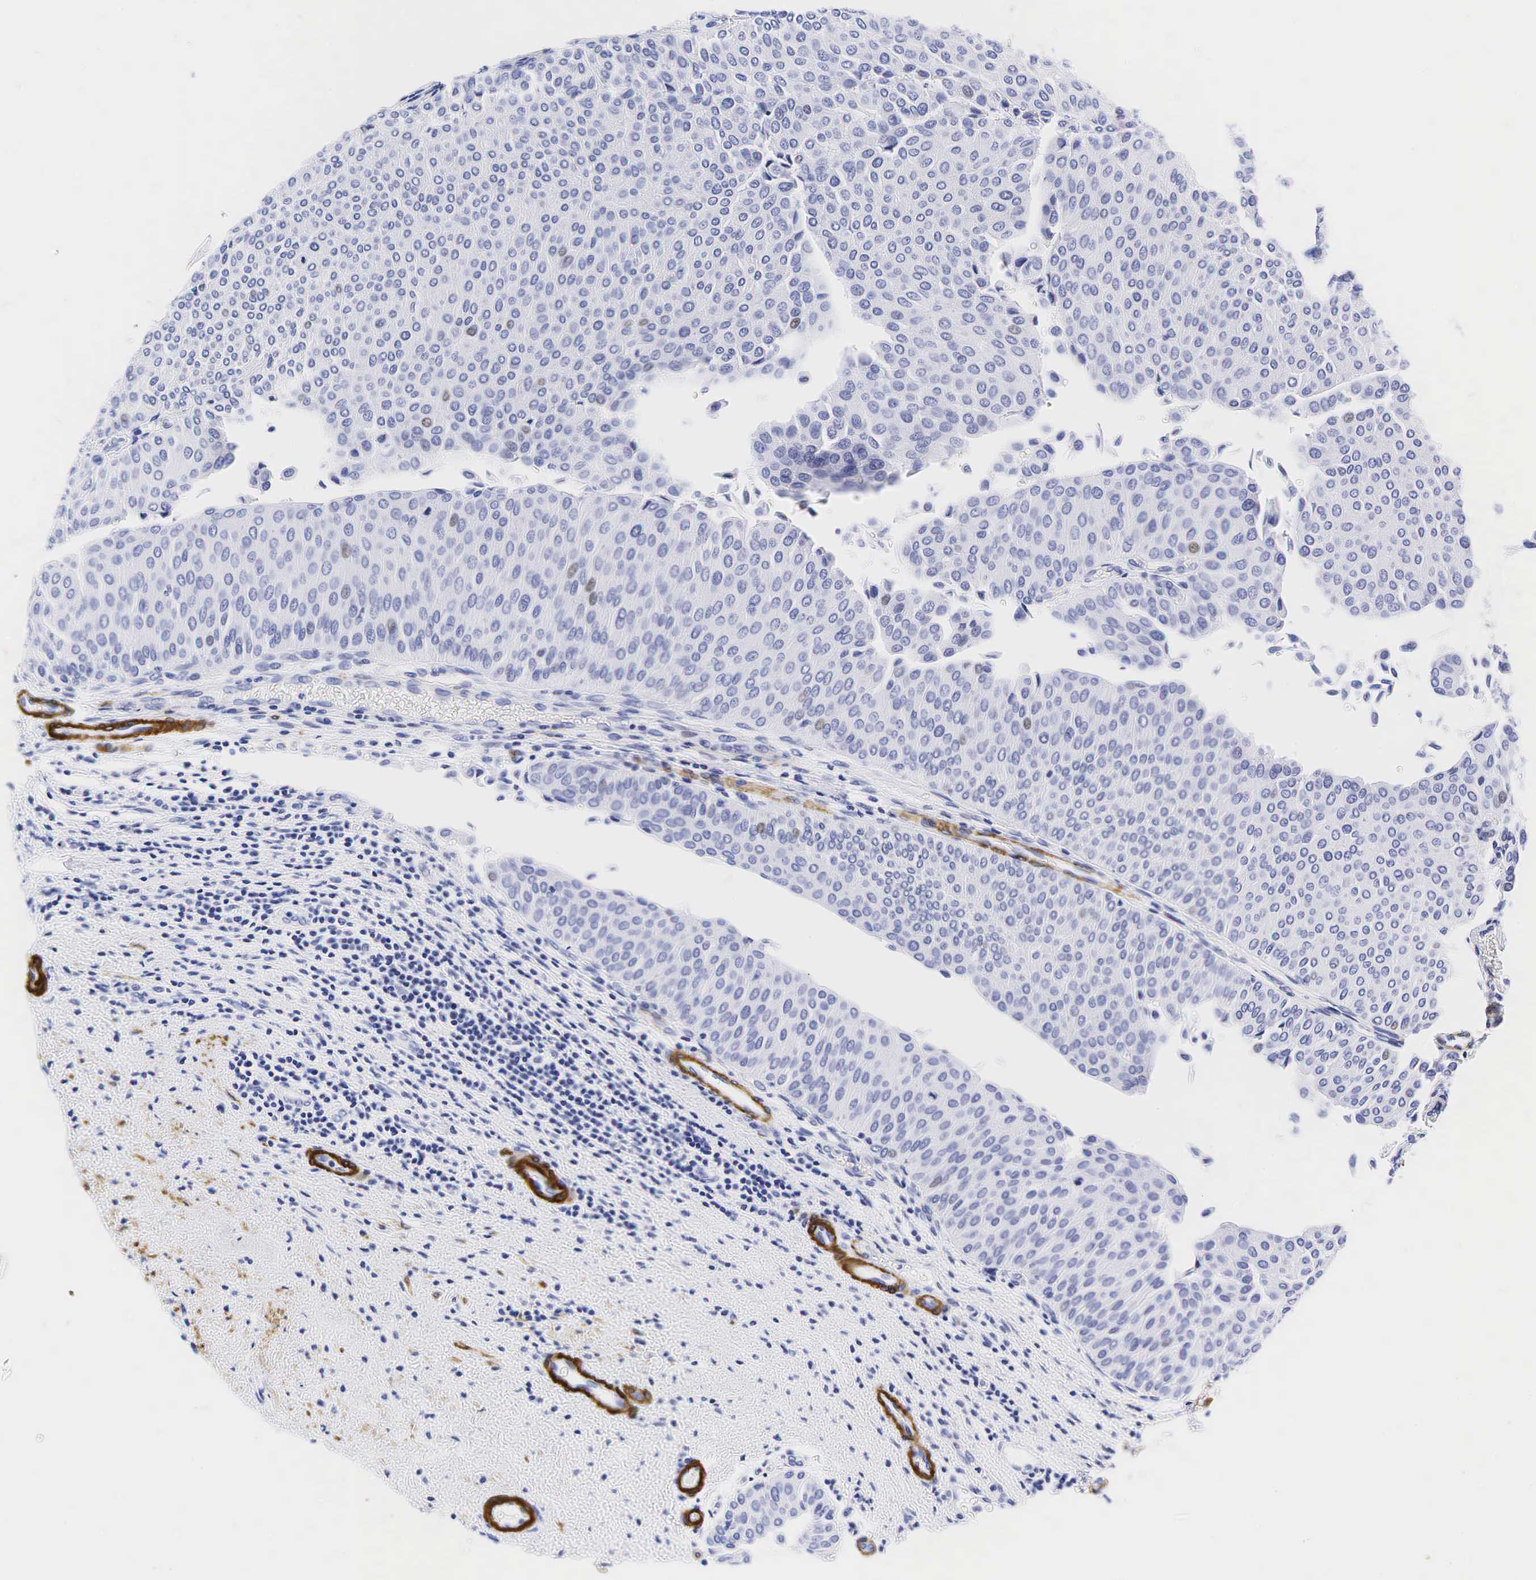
{"staining": {"intensity": "negative", "quantity": "none", "location": "none"}, "tissue": "urothelial cancer", "cell_type": "Tumor cells", "image_type": "cancer", "snomed": [{"axis": "morphology", "description": "Urothelial carcinoma, Low grade"}, {"axis": "topography", "description": "Urinary bladder"}], "caption": "Urothelial carcinoma (low-grade) was stained to show a protein in brown. There is no significant staining in tumor cells.", "gene": "CALD1", "patient": {"sex": "male", "age": 64}}